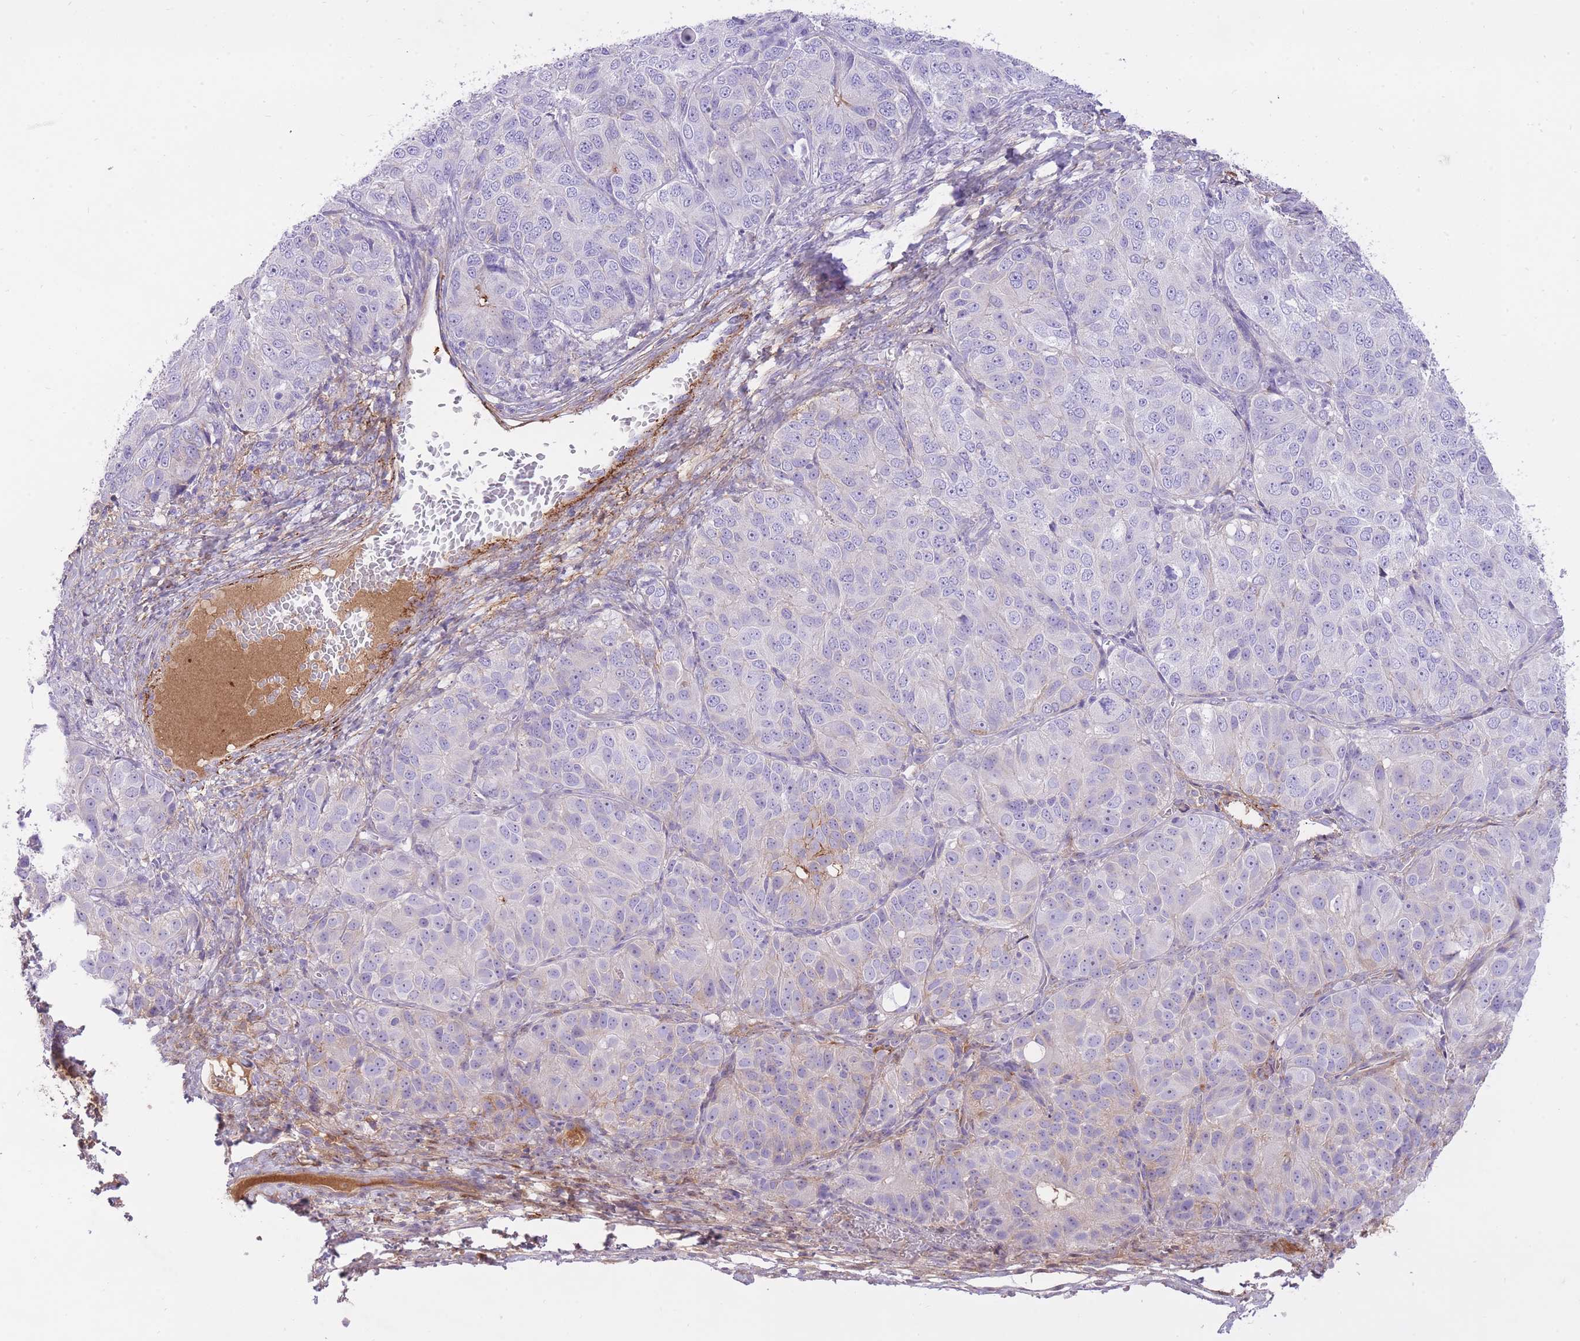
{"staining": {"intensity": "negative", "quantity": "none", "location": "none"}, "tissue": "ovarian cancer", "cell_type": "Tumor cells", "image_type": "cancer", "snomed": [{"axis": "morphology", "description": "Carcinoma, endometroid"}, {"axis": "topography", "description": "Ovary"}], "caption": "Tumor cells are negative for brown protein staining in ovarian cancer (endometroid carcinoma).", "gene": "HRG", "patient": {"sex": "female", "age": 51}}